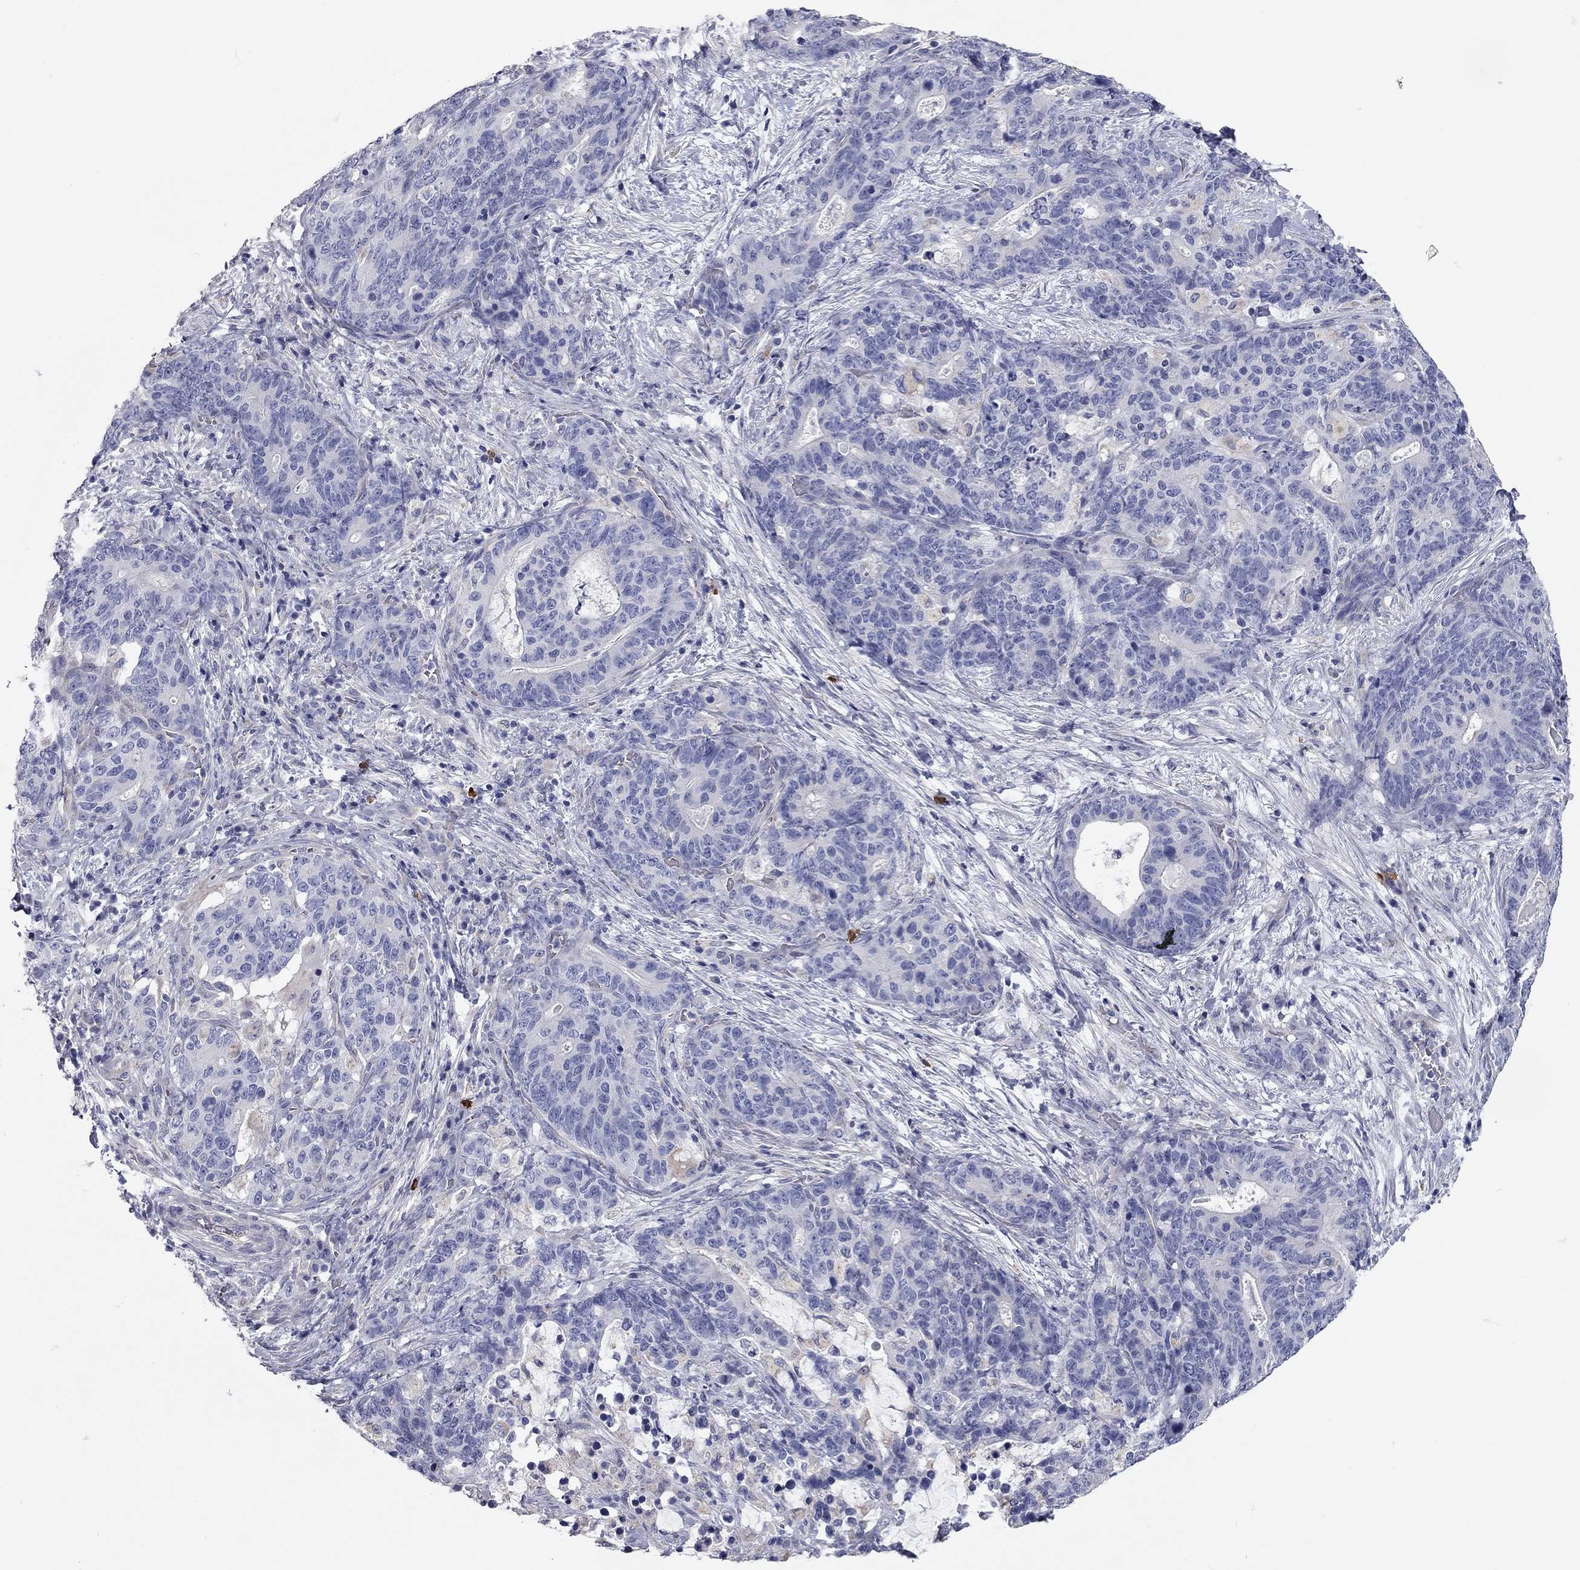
{"staining": {"intensity": "negative", "quantity": "none", "location": "none"}, "tissue": "stomach cancer", "cell_type": "Tumor cells", "image_type": "cancer", "snomed": [{"axis": "morphology", "description": "Normal tissue, NOS"}, {"axis": "morphology", "description": "Adenocarcinoma, NOS"}, {"axis": "topography", "description": "Stomach"}], "caption": "There is no significant expression in tumor cells of adenocarcinoma (stomach).", "gene": "C10orf90", "patient": {"sex": "female", "age": 64}}